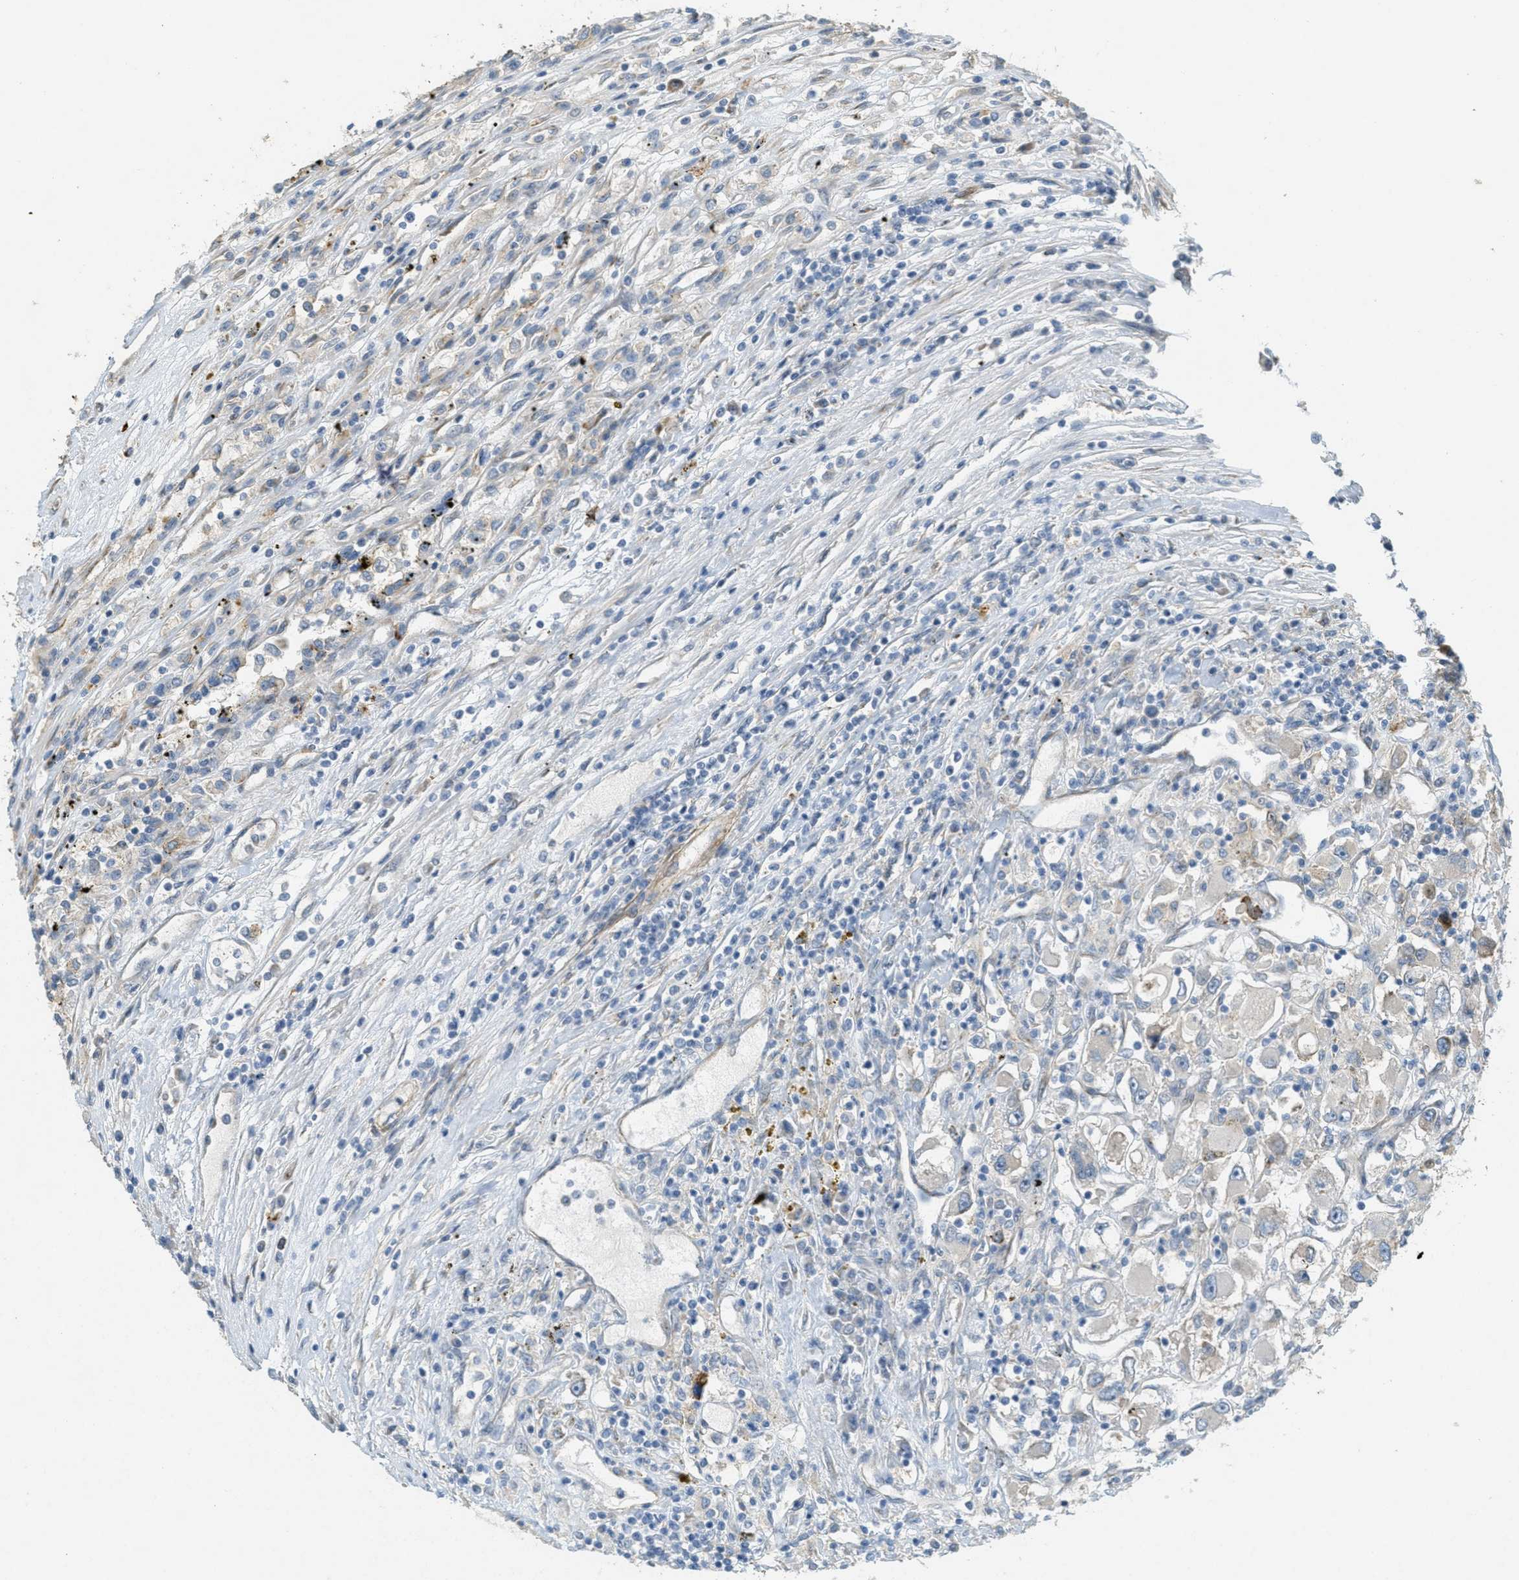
{"staining": {"intensity": "negative", "quantity": "none", "location": "none"}, "tissue": "renal cancer", "cell_type": "Tumor cells", "image_type": "cancer", "snomed": [{"axis": "morphology", "description": "Adenocarcinoma, NOS"}, {"axis": "topography", "description": "Kidney"}], "caption": "This is a histopathology image of immunohistochemistry (IHC) staining of renal adenocarcinoma, which shows no positivity in tumor cells.", "gene": "ADCY5", "patient": {"sex": "female", "age": 52}}